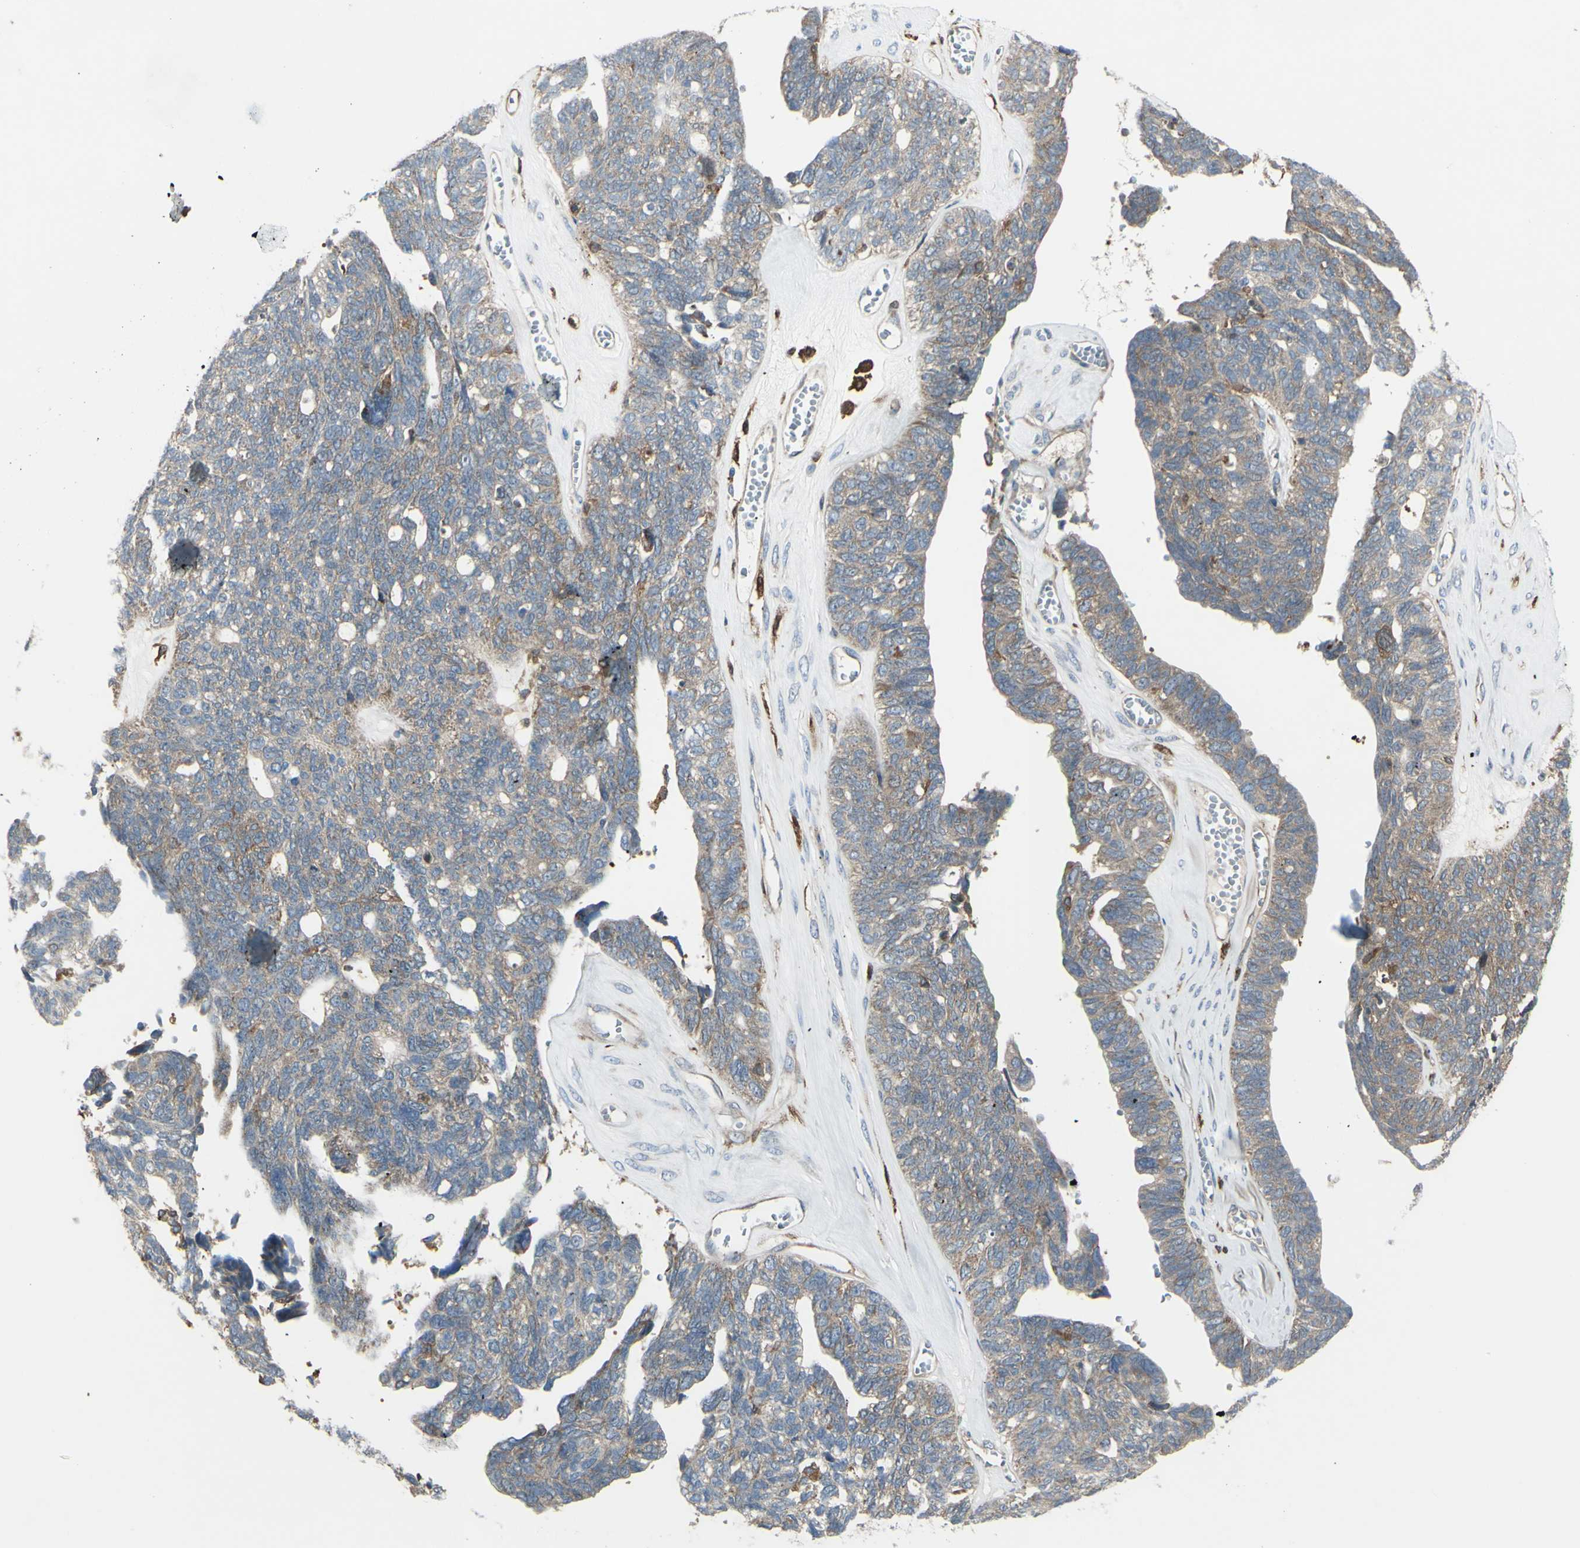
{"staining": {"intensity": "moderate", "quantity": "25%-75%", "location": "cytoplasmic/membranous"}, "tissue": "ovarian cancer", "cell_type": "Tumor cells", "image_type": "cancer", "snomed": [{"axis": "morphology", "description": "Cystadenocarcinoma, serous, NOS"}, {"axis": "topography", "description": "Ovary"}], "caption": "Approximately 25%-75% of tumor cells in ovarian serous cystadenocarcinoma display moderate cytoplasmic/membranous protein positivity as visualized by brown immunohistochemical staining.", "gene": "IGSF9B", "patient": {"sex": "female", "age": 79}}